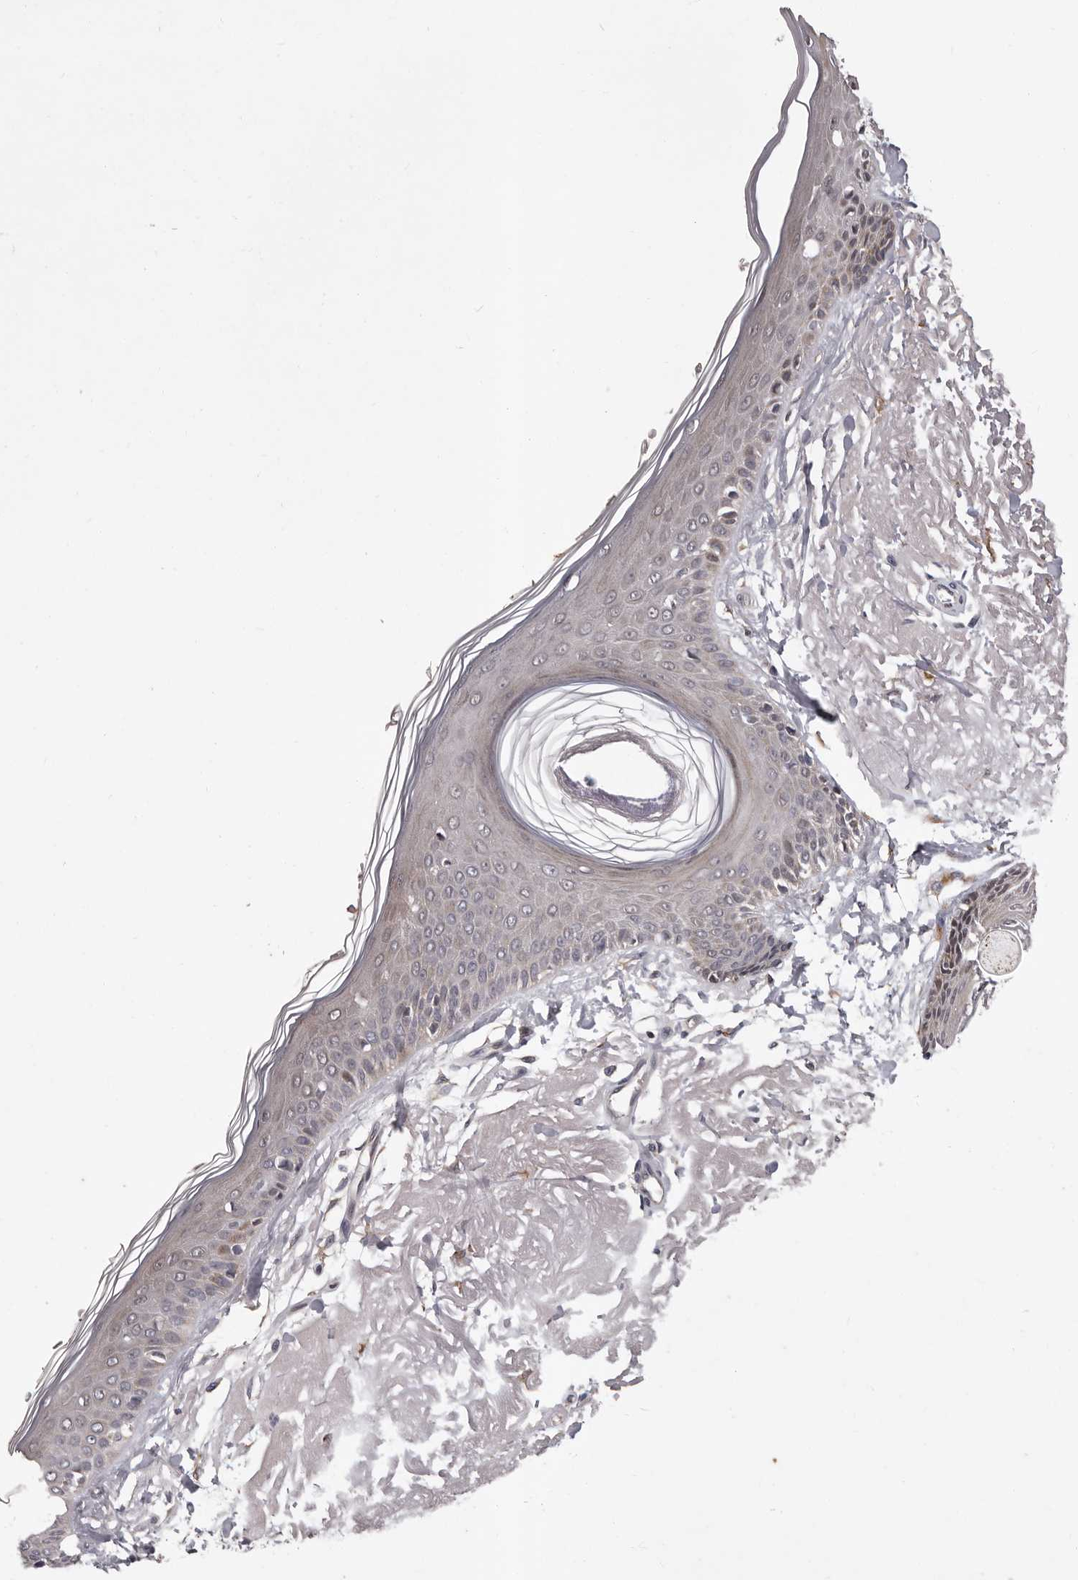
{"staining": {"intensity": "moderate", "quantity": ">75%", "location": "cytoplasmic/membranous"}, "tissue": "skin", "cell_type": "Fibroblasts", "image_type": "normal", "snomed": [{"axis": "morphology", "description": "Normal tissue, NOS"}, {"axis": "topography", "description": "Skin"}, {"axis": "topography", "description": "Skeletal muscle"}], "caption": "Immunohistochemical staining of normal human skin reveals medium levels of moderate cytoplasmic/membranous expression in approximately >75% of fibroblasts.", "gene": "MED8", "patient": {"sex": "male", "age": 83}}